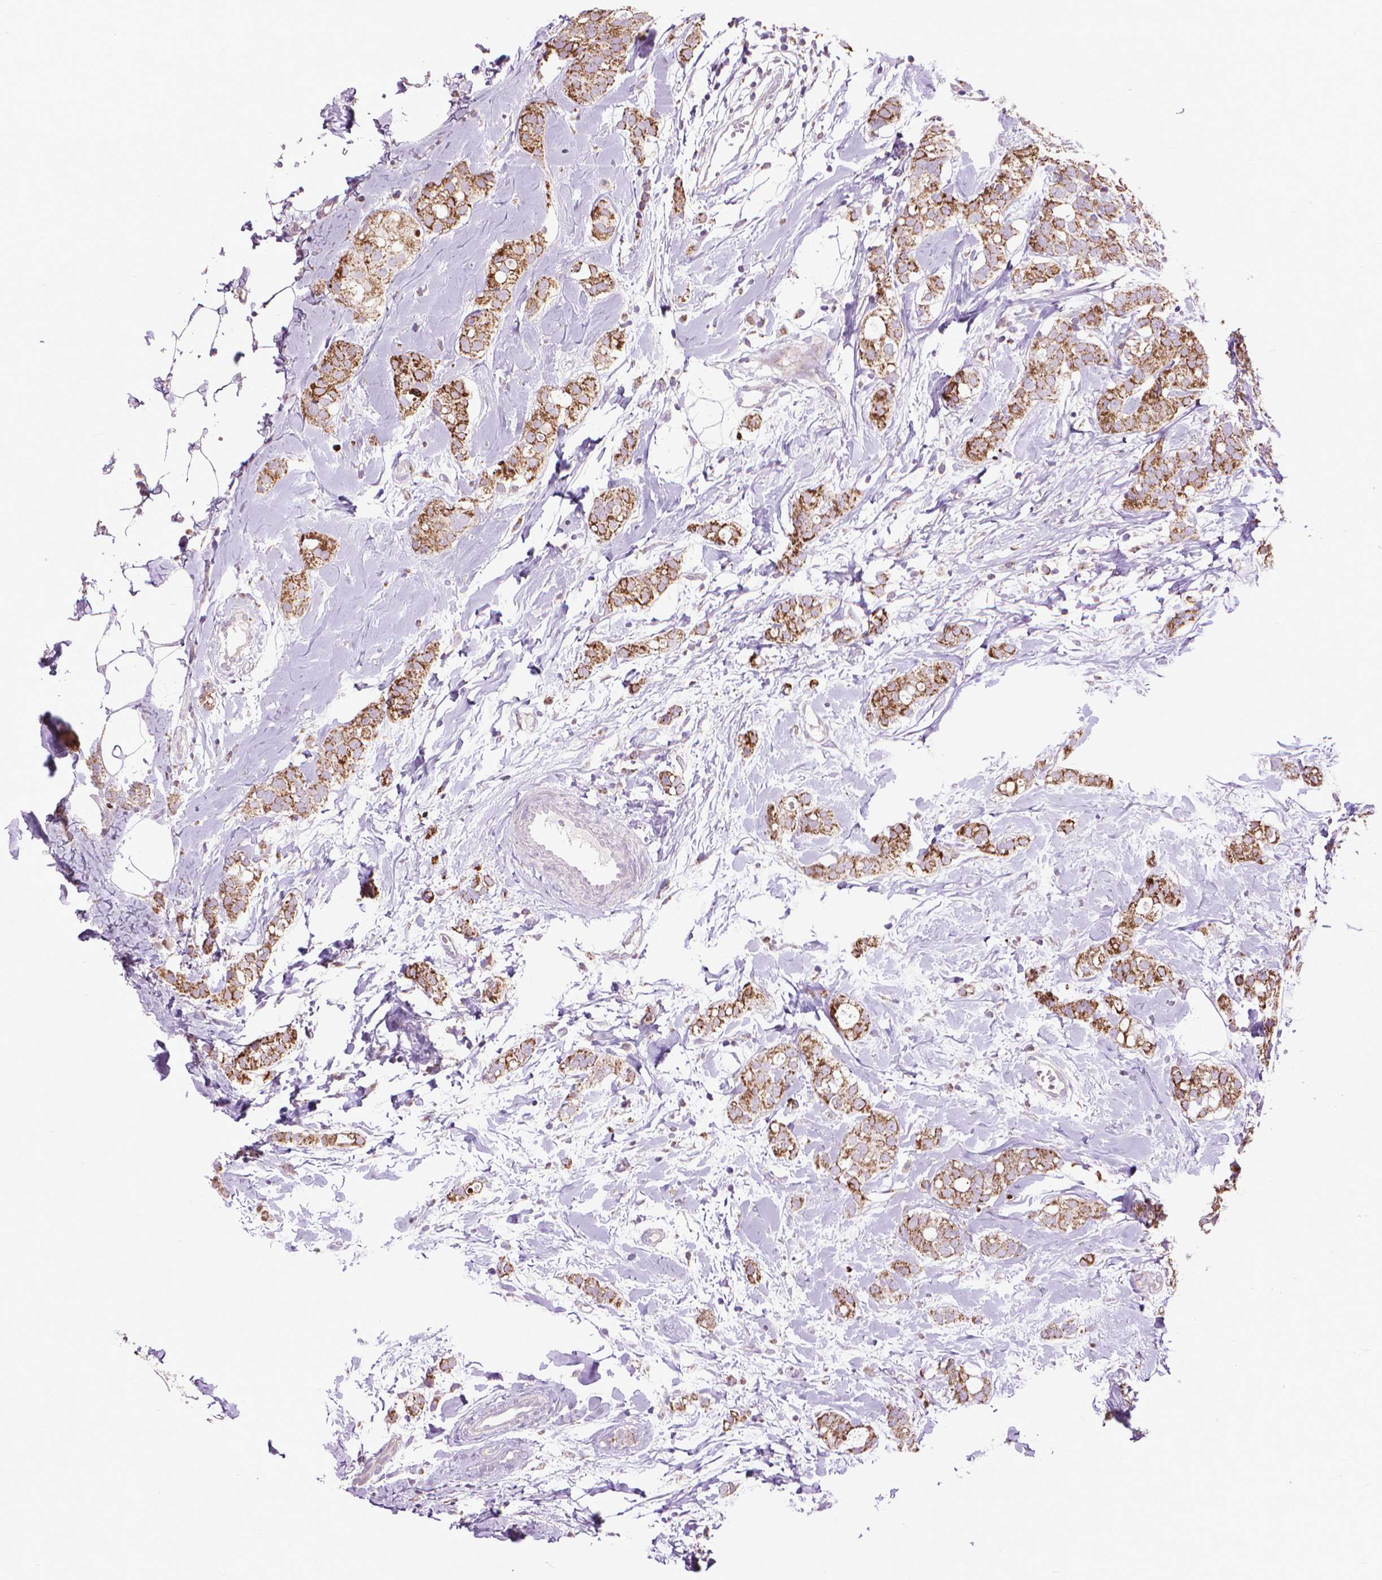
{"staining": {"intensity": "strong", "quantity": ">75%", "location": "cytoplasmic/membranous"}, "tissue": "breast cancer", "cell_type": "Tumor cells", "image_type": "cancer", "snomed": [{"axis": "morphology", "description": "Duct carcinoma"}, {"axis": "topography", "description": "Breast"}], "caption": "Immunohistochemistry (IHC) photomicrograph of human breast cancer (infiltrating ductal carcinoma) stained for a protein (brown), which shows high levels of strong cytoplasmic/membranous staining in approximately >75% of tumor cells.", "gene": "VDAC1", "patient": {"sex": "female", "age": 40}}